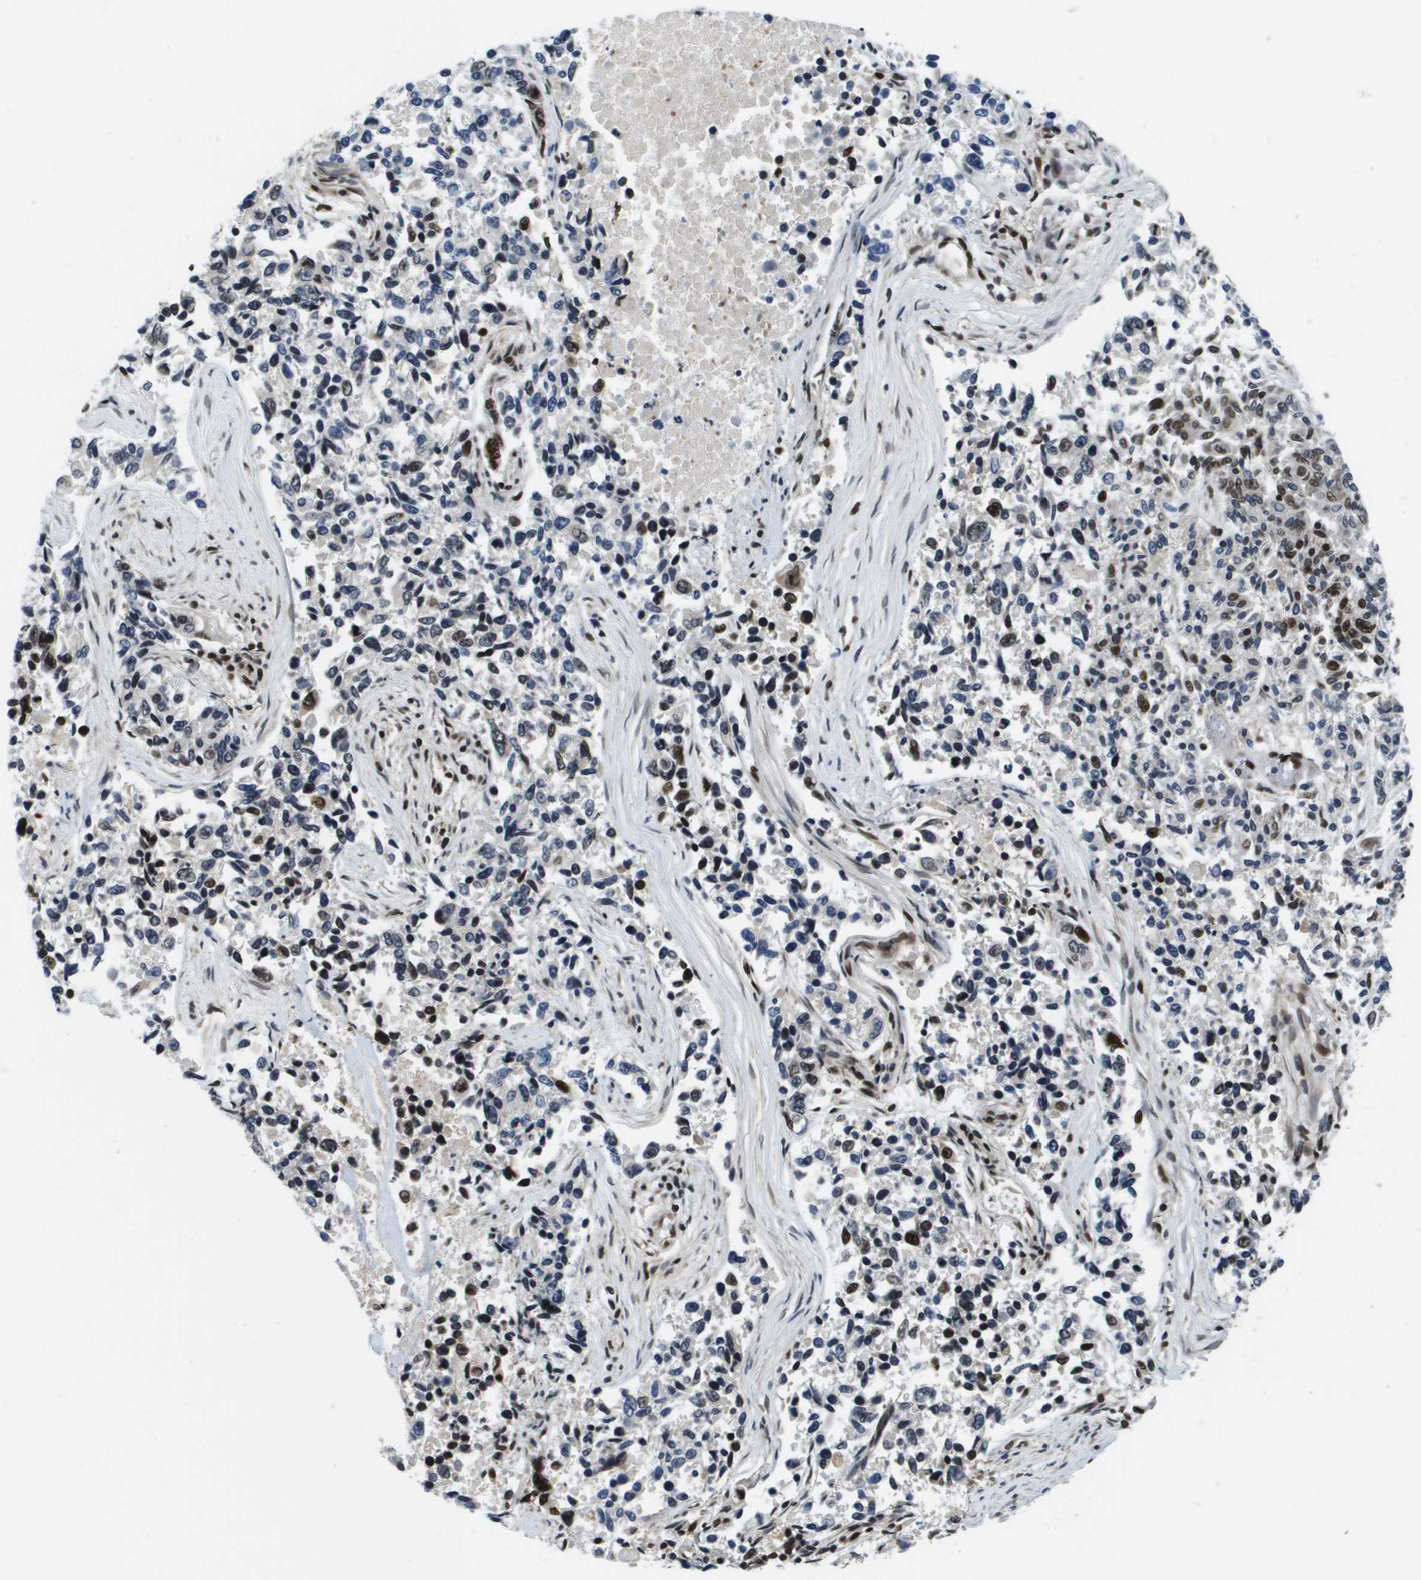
{"staining": {"intensity": "strong", "quantity": "<25%", "location": "nuclear"}, "tissue": "lung cancer", "cell_type": "Tumor cells", "image_type": "cancer", "snomed": [{"axis": "morphology", "description": "Adenocarcinoma, NOS"}, {"axis": "topography", "description": "Lung"}], "caption": "The image demonstrates staining of lung cancer, revealing strong nuclear protein expression (brown color) within tumor cells. (Stains: DAB in brown, nuclei in blue, Microscopy: brightfield microscopy at high magnification).", "gene": "RECQL4", "patient": {"sex": "male", "age": 84}}